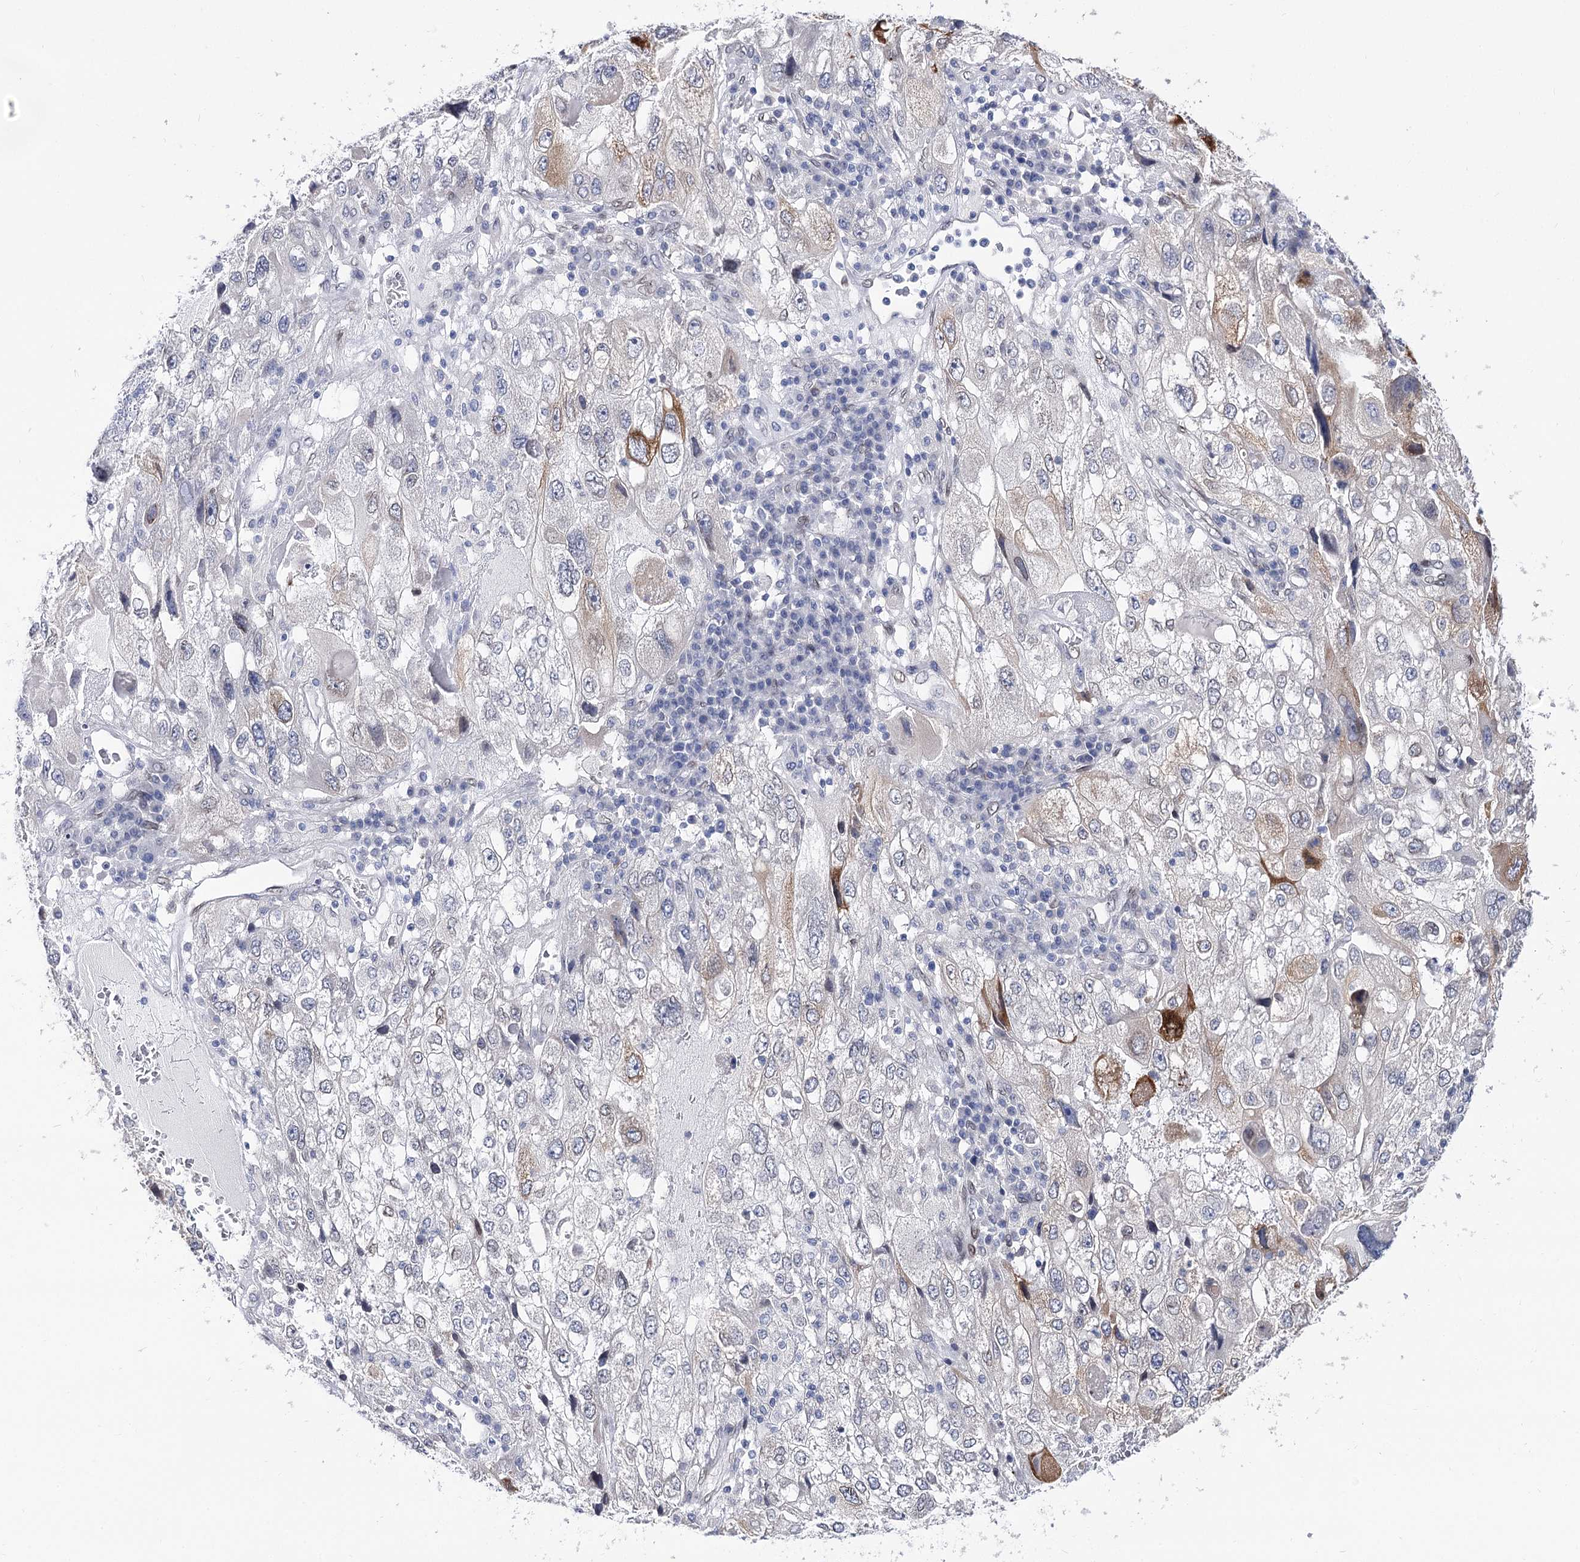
{"staining": {"intensity": "moderate", "quantity": "<25%", "location": "cytoplasmic/membranous"}, "tissue": "endometrial cancer", "cell_type": "Tumor cells", "image_type": "cancer", "snomed": [{"axis": "morphology", "description": "Adenocarcinoma, NOS"}, {"axis": "topography", "description": "Endometrium"}], "caption": "This photomicrograph shows endometrial adenocarcinoma stained with immunohistochemistry (IHC) to label a protein in brown. The cytoplasmic/membranous of tumor cells show moderate positivity for the protein. Nuclei are counter-stained blue.", "gene": "TMEM201", "patient": {"sex": "female", "age": 49}}